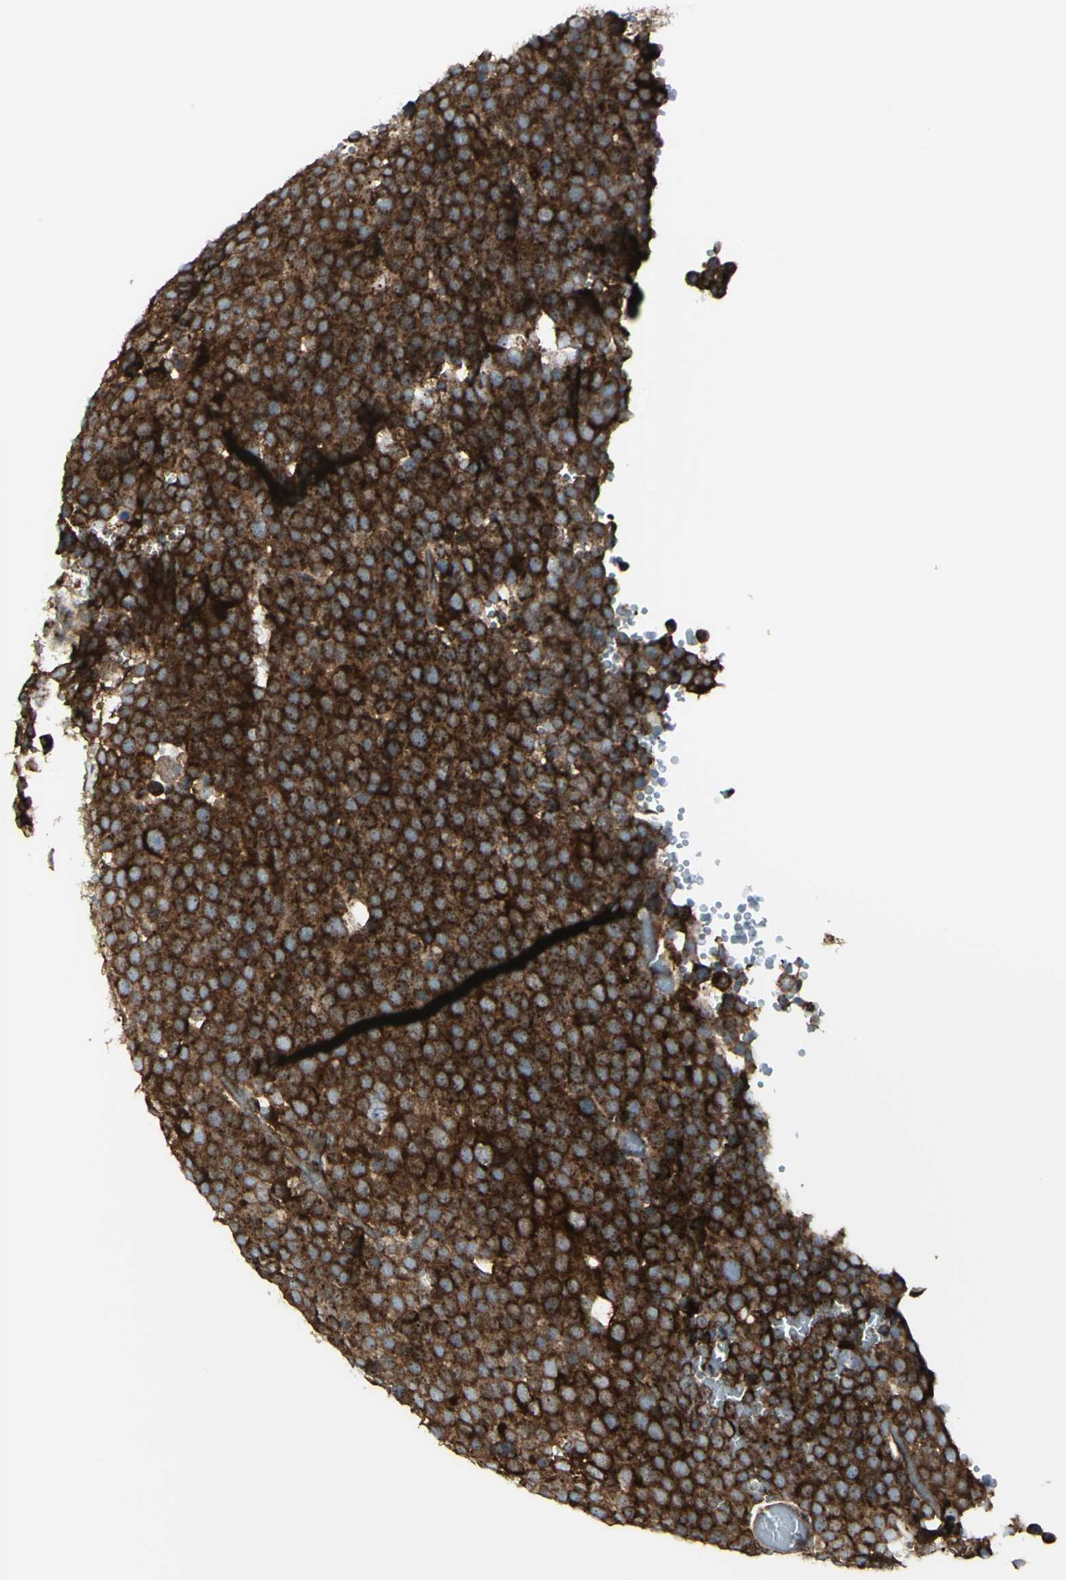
{"staining": {"intensity": "strong", "quantity": ">75%", "location": "cytoplasmic/membranous"}, "tissue": "testis cancer", "cell_type": "Tumor cells", "image_type": "cancer", "snomed": [{"axis": "morphology", "description": "Seminoma, NOS"}, {"axis": "topography", "description": "Testis"}], "caption": "Testis seminoma stained with DAB (3,3'-diaminobenzidine) IHC reveals high levels of strong cytoplasmic/membranous staining in about >75% of tumor cells.", "gene": "NAPA", "patient": {"sex": "male", "age": 71}}